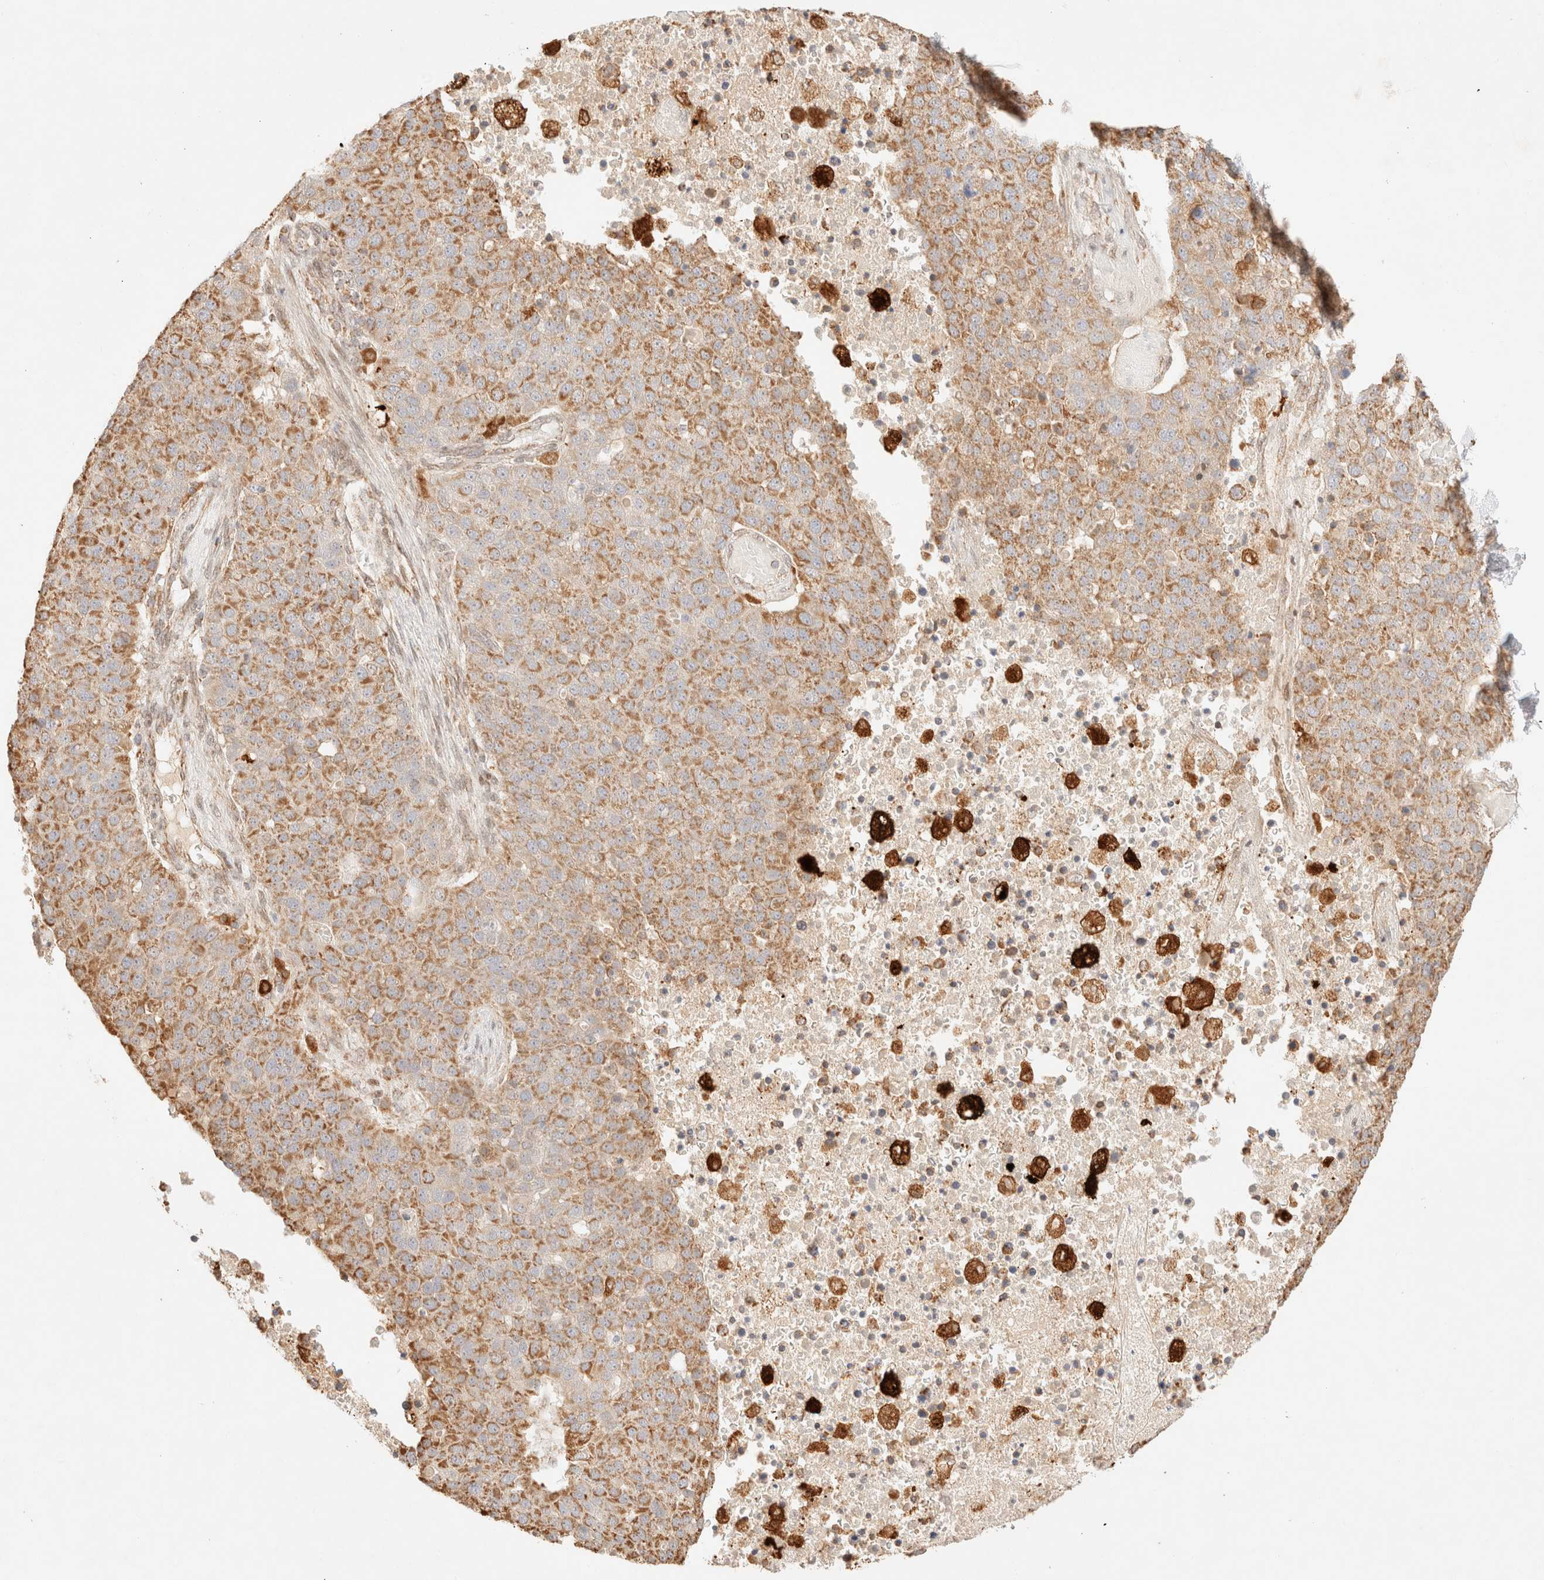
{"staining": {"intensity": "moderate", "quantity": ">75%", "location": "cytoplasmic/membranous"}, "tissue": "pancreatic cancer", "cell_type": "Tumor cells", "image_type": "cancer", "snomed": [{"axis": "morphology", "description": "Adenocarcinoma, NOS"}, {"axis": "topography", "description": "Pancreas"}], "caption": "Immunohistochemistry micrograph of pancreatic cancer stained for a protein (brown), which shows medium levels of moderate cytoplasmic/membranous staining in about >75% of tumor cells.", "gene": "TACO1", "patient": {"sex": "female", "age": 61}}